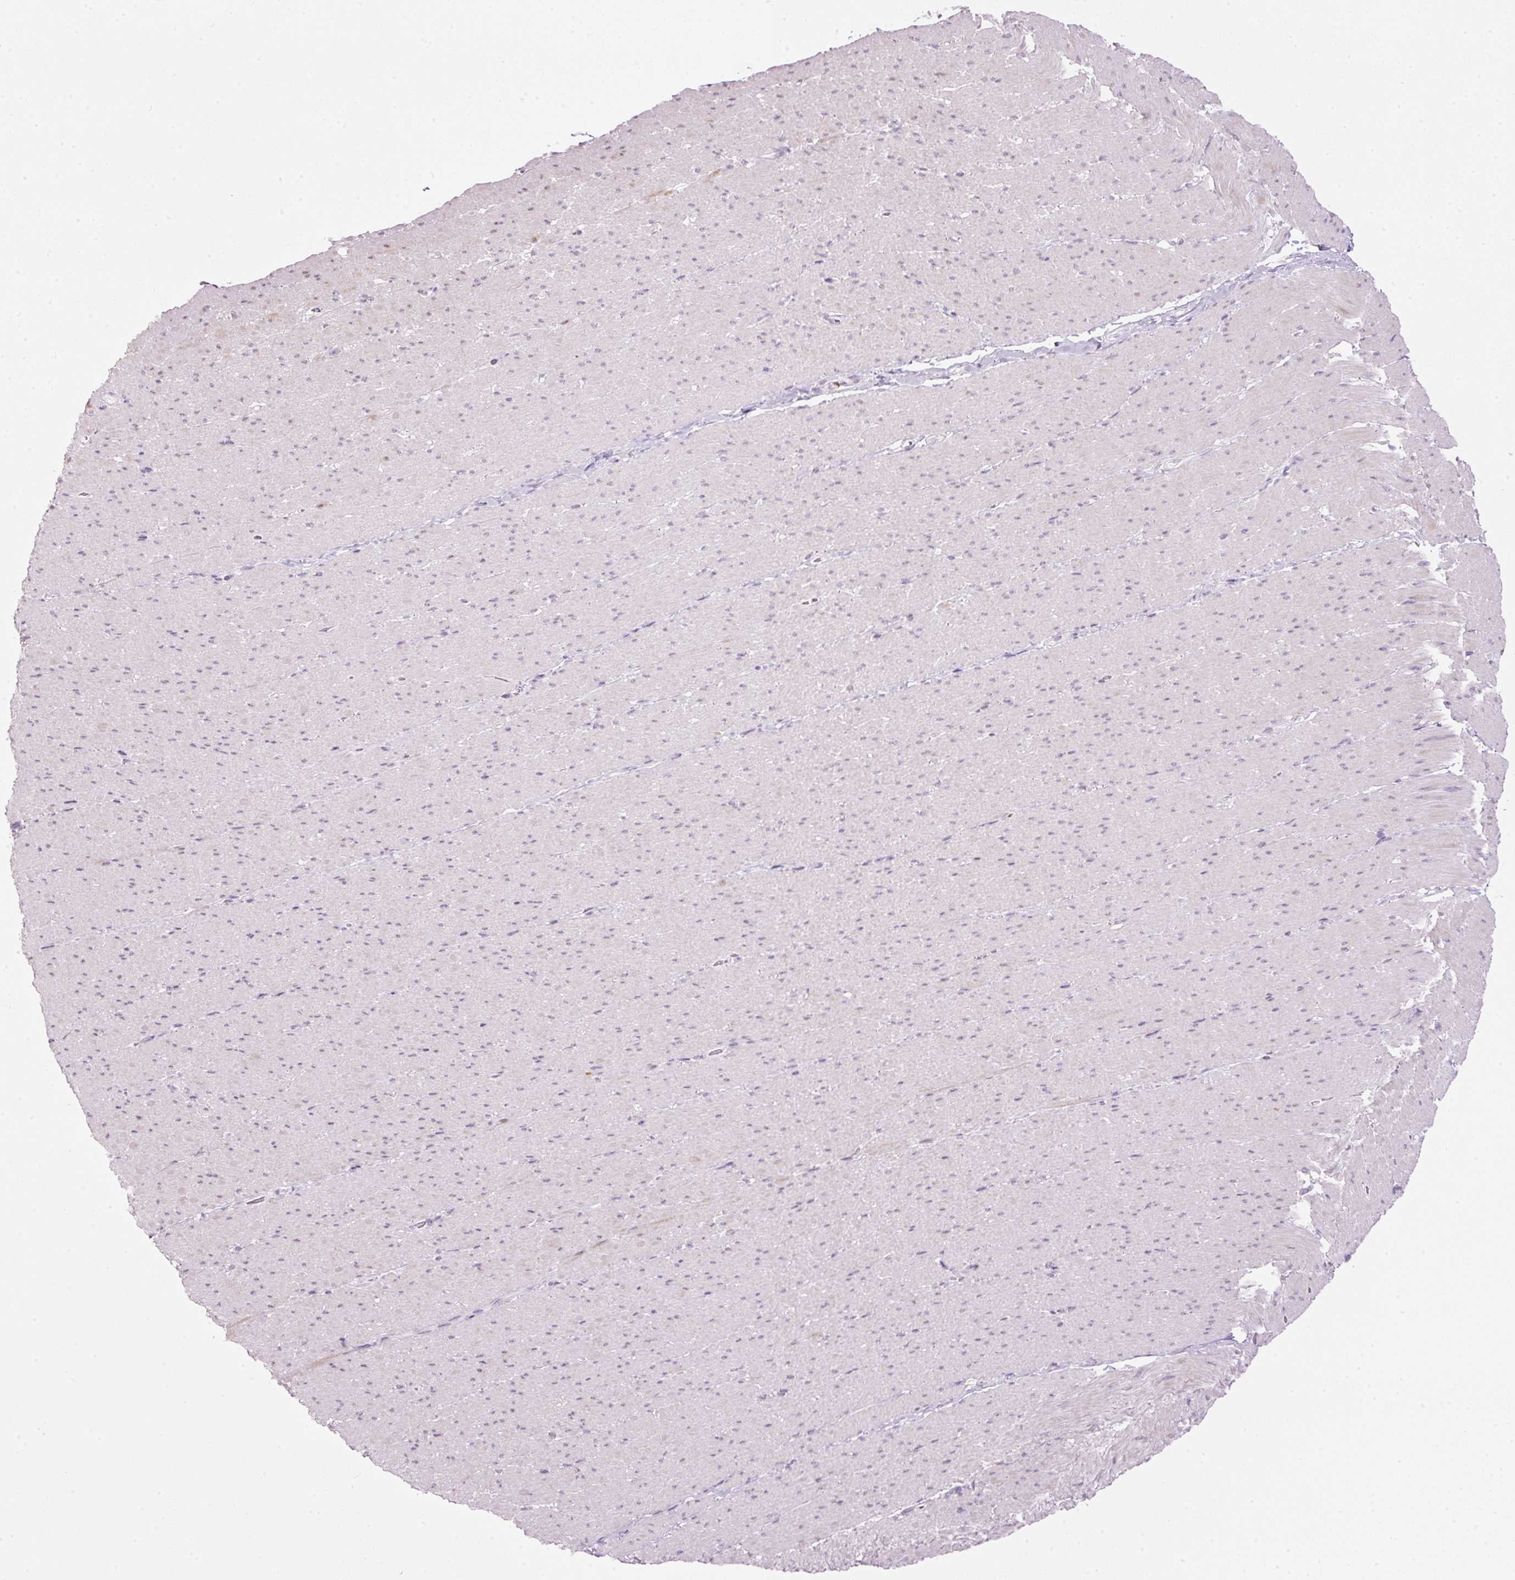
{"staining": {"intensity": "moderate", "quantity": "<25%", "location": "nuclear"}, "tissue": "smooth muscle", "cell_type": "Smooth muscle cells", "image_type": "normal", "snomed": [{"axis": "morphology", "description": "Normal tissue, NOS"}, {"axis": "topography", "description": "Smooth muscle"}, {"axis": "topography", "description": "Rectum"}], "caption": "About <25% of smooth muscle cells in unremarkable smooth muscle exhibit moderate nuclear protein positivity as visualized by brown immunohistochemical staining.", "gene": "SRC", "patient": {"sex": "male", "age": 53}}